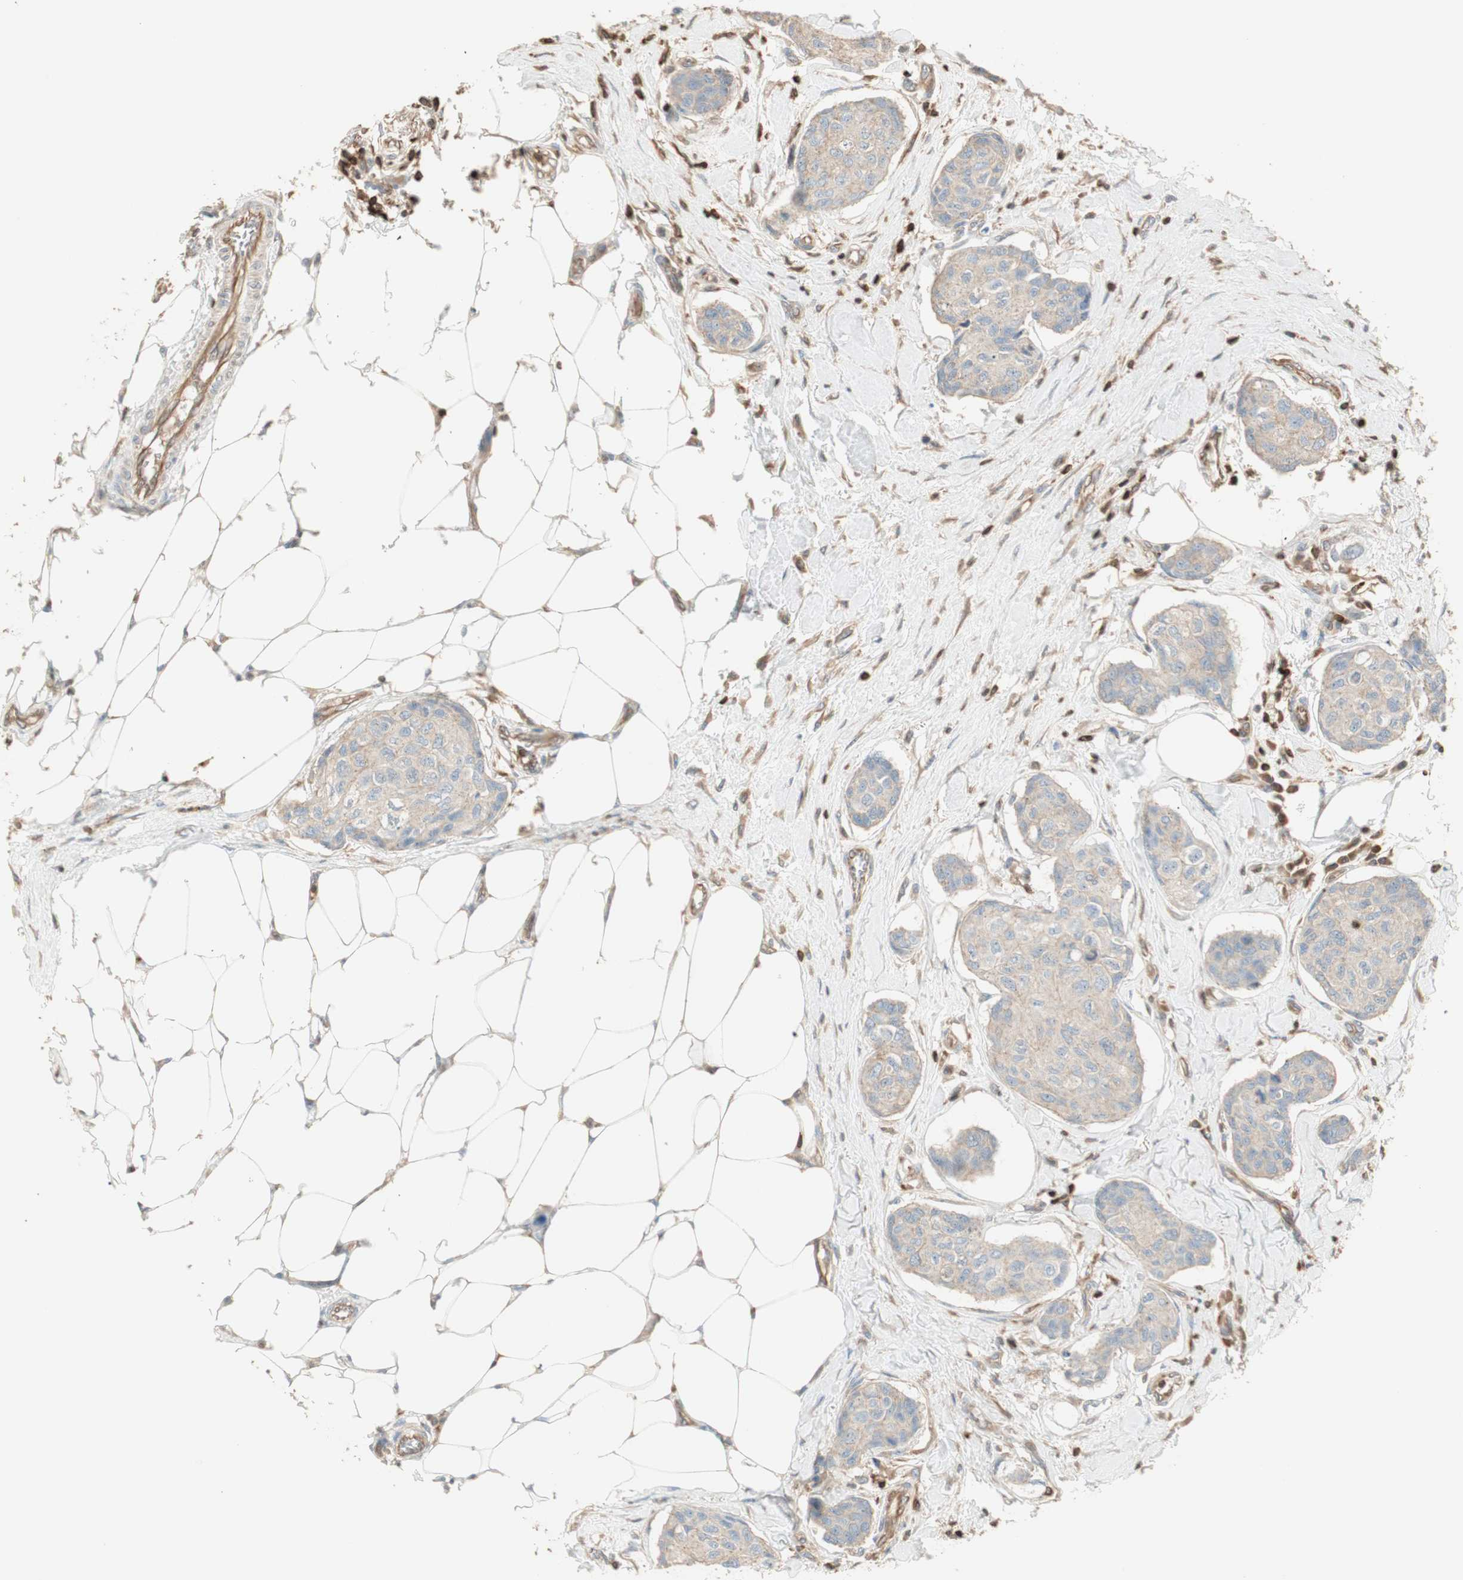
{"staining": {"intensity": "weak", "quantity": ">75%", "location": "cytoplasmic/membranous"}, "tissue": "breast cancer", "cell_type": "Tumor cells", "image_type": "cancer", "snomed": [{"axis": "morphology", "description": "Duct carcinoma"}, {"axis": "topography", "description": "Breast"}], "caption": "Protein staining of breast invasive ductal carcinoma tissue demonstrates weak cytoplasmic/membranous staining in about >75% of tumor cells.", "gene": "CRLF3", "patient": {"sex": "female", "age": 80}}